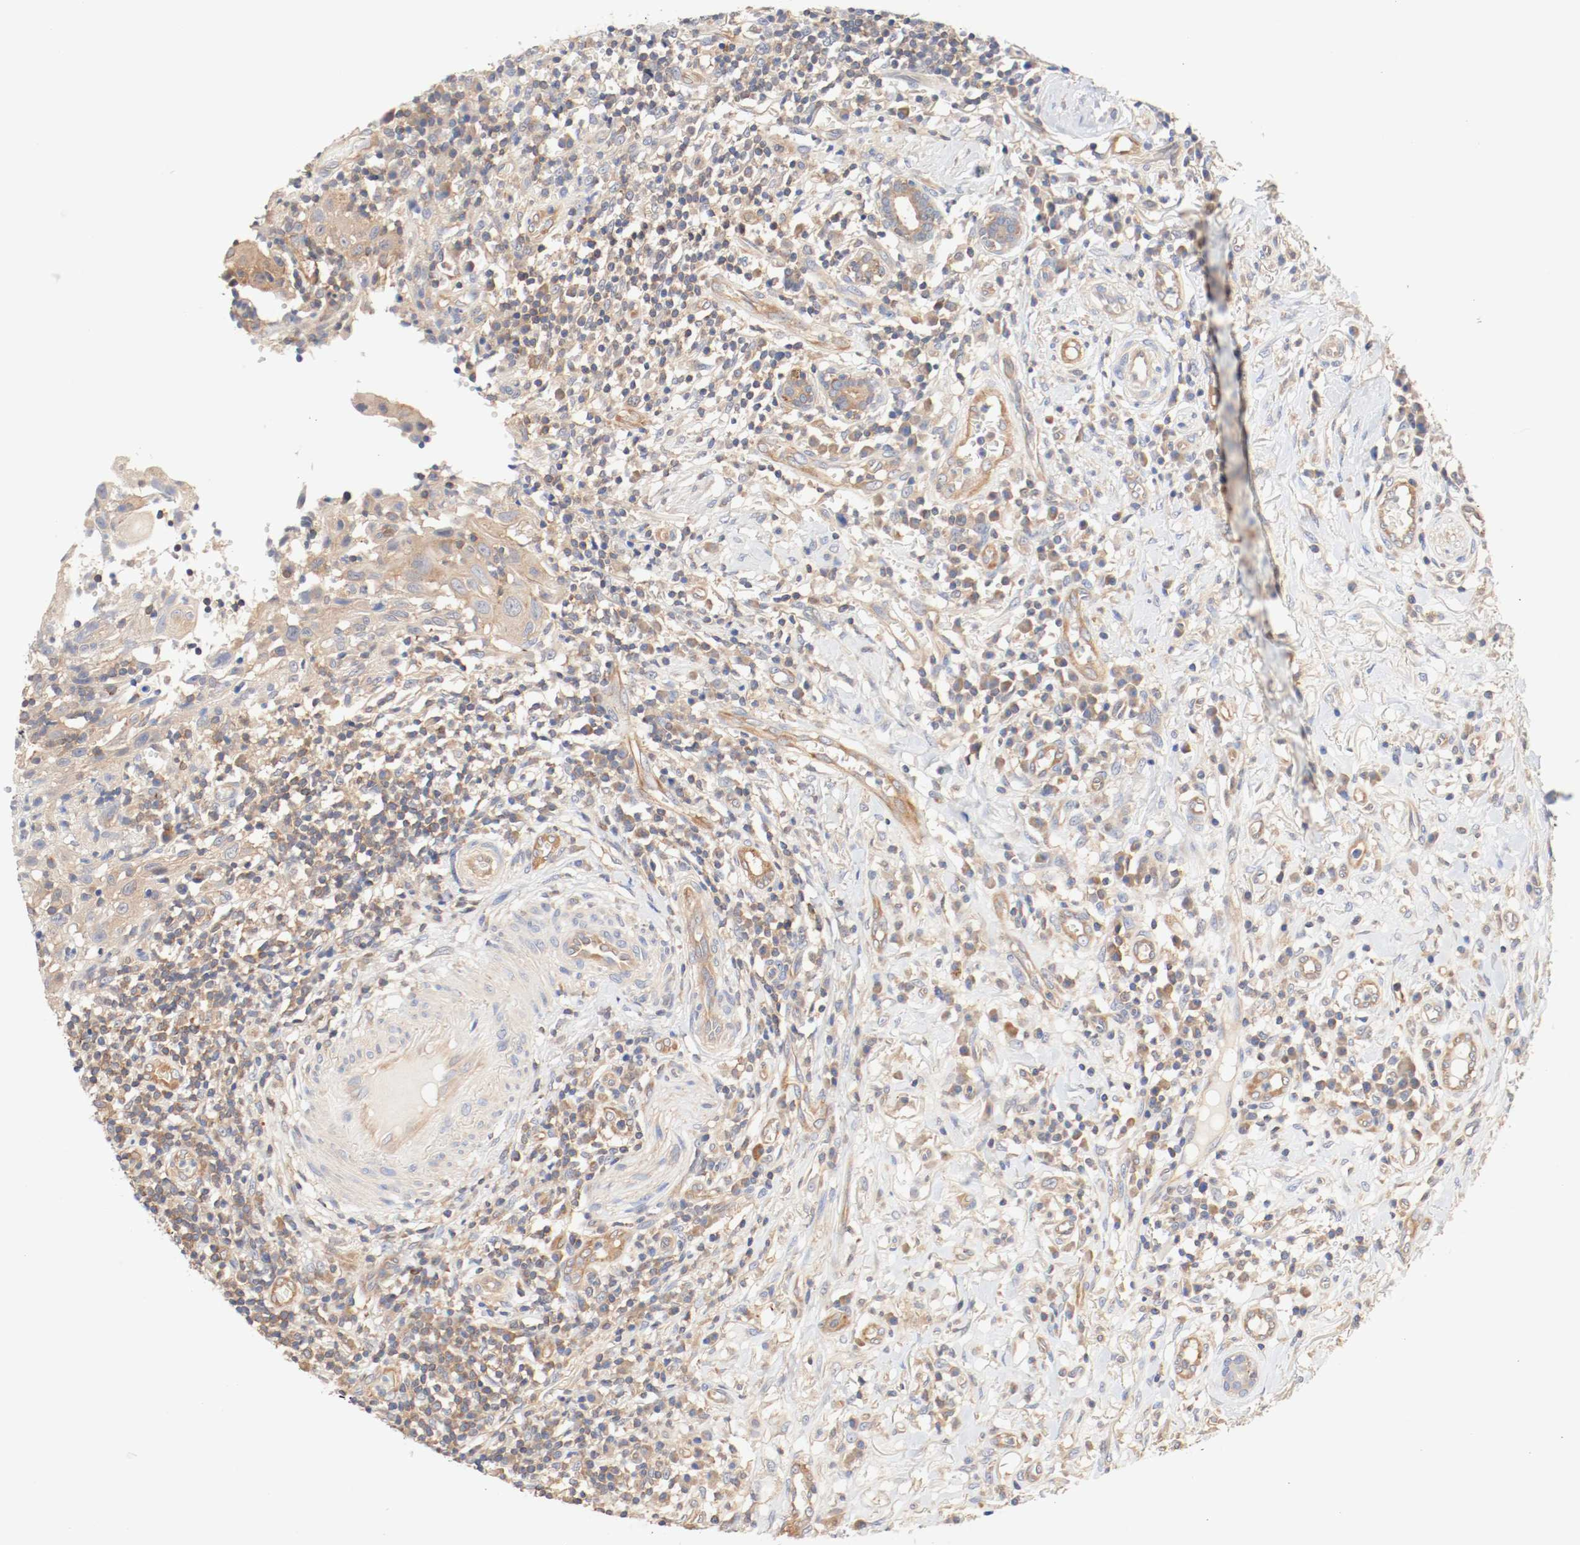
{"staining": {"intensity": "moderate", "quantity": ">75%", "location": "cytoplasmic/membranous"}, "tissue": "thyroid cancer", "cell_type": "Tumor cells", "image_type": "cancer", "snomed": [{"axis": "morphology", "description": "Carcinoma, NOS"}, {"axis": "topography", "description": "Thyroid gland"}], "caption": "Immunohistochemical staining of thyroid cancer (carcinoma) exhibits medium levels of moderate cytoplasmic/membranous protein staining in approximately >75% of tumor cells. The protein is stained brown, and the nuclei are stained in blue (DAB (3,3'-diaminobenzidine) IHC with brightfield microscopy, high magnification).", "gene": "GIT1", "patient": {"sex": "female", "age": 77}}